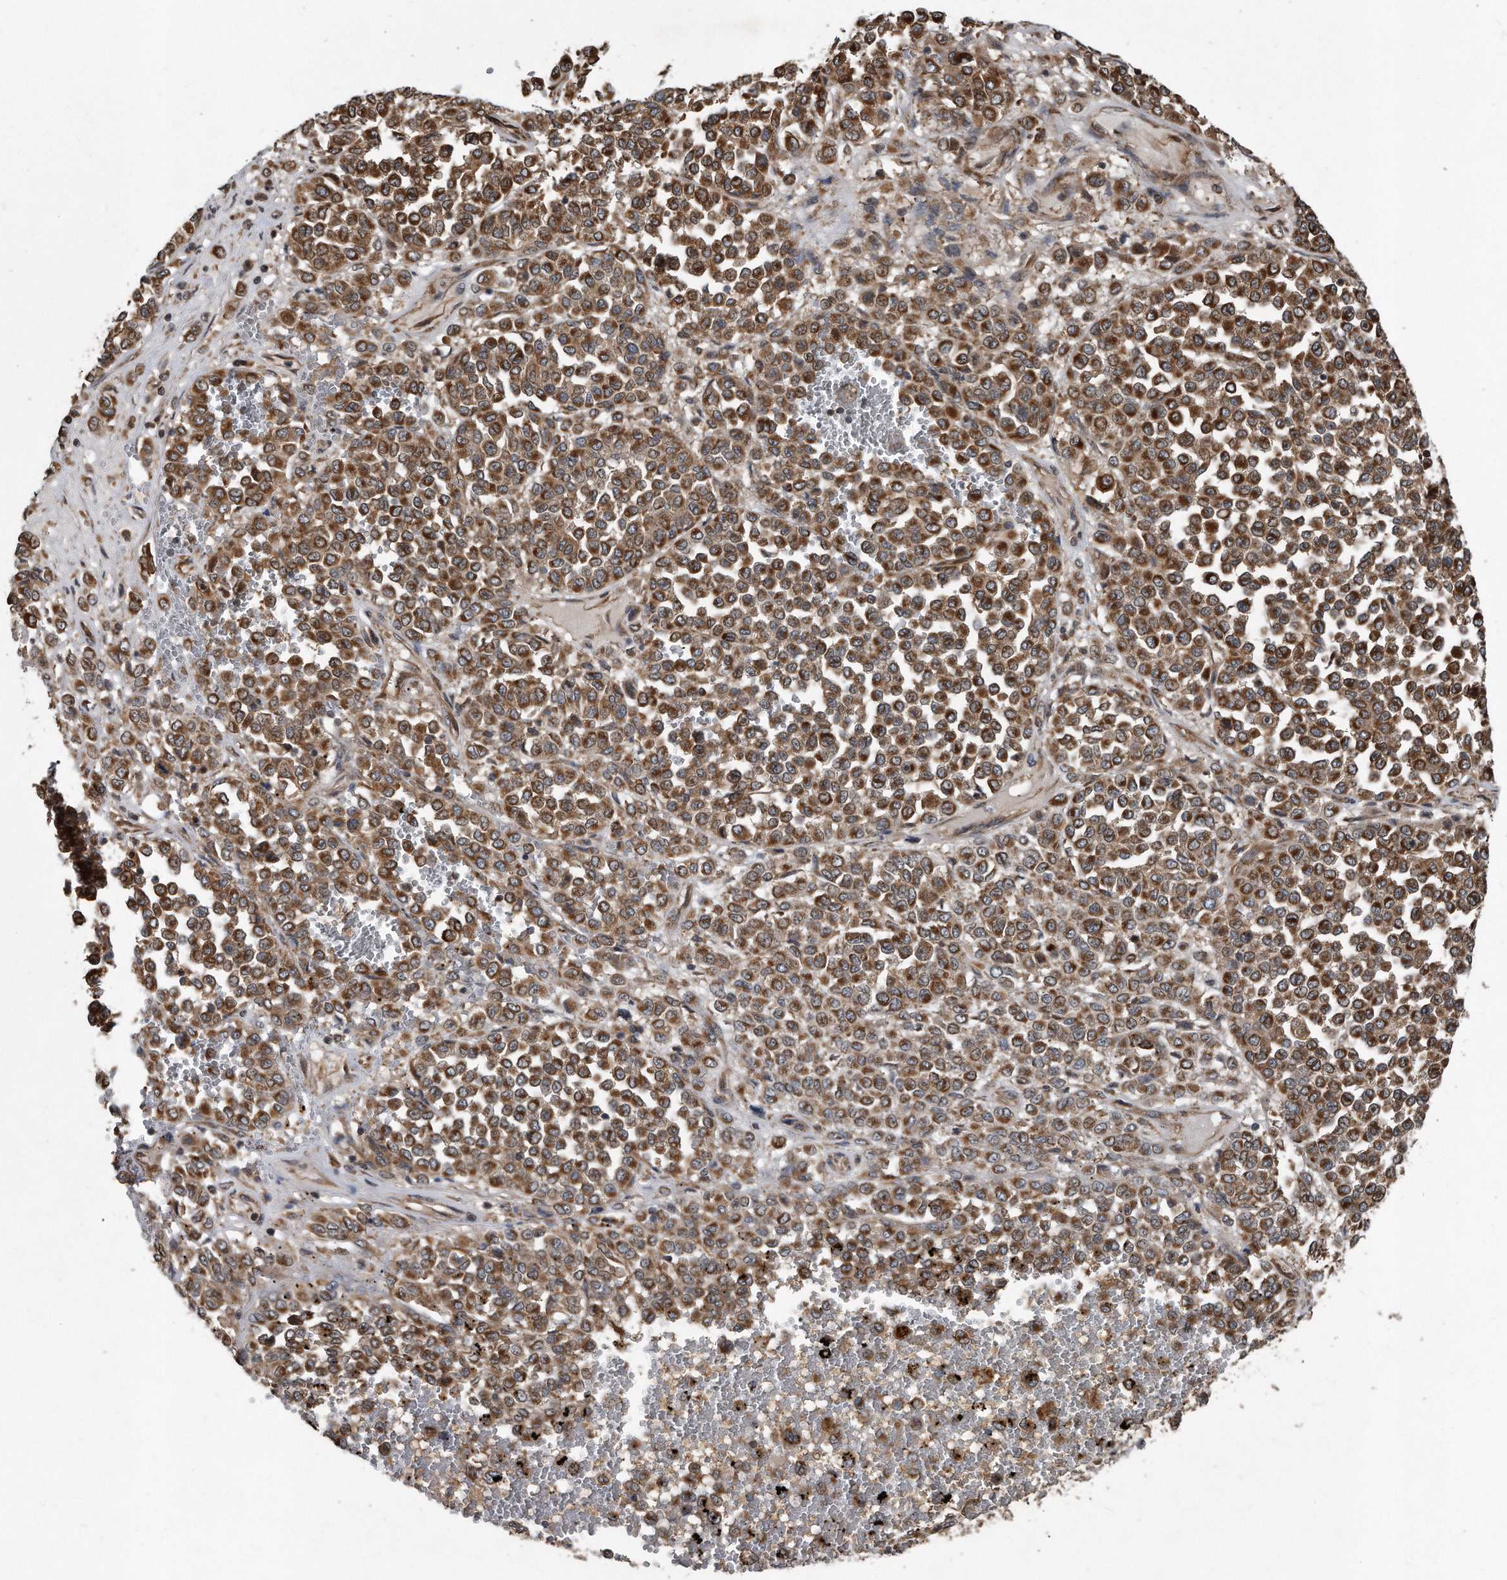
{"staining": {"intensity": "moderate", "quantity": ">75%", "location": "cytoplasmic/membranous"}, "tissue": "melanoma", "cell_type": "Tumor cells", "image_type": "cancer", "snomed": [{"axis": "morphology", "description": "Malignant melanoma, Metastatic site"}, {"axis": "topography", "description": "Pancreas"}], "caption": "Protein staining of melanoma tissue shows moderate cytoplasmic/membranous staining in approximately >75% of tumor cells.", "gene": "FAM136A", "patient": {"sex": "female", "age": 30}}